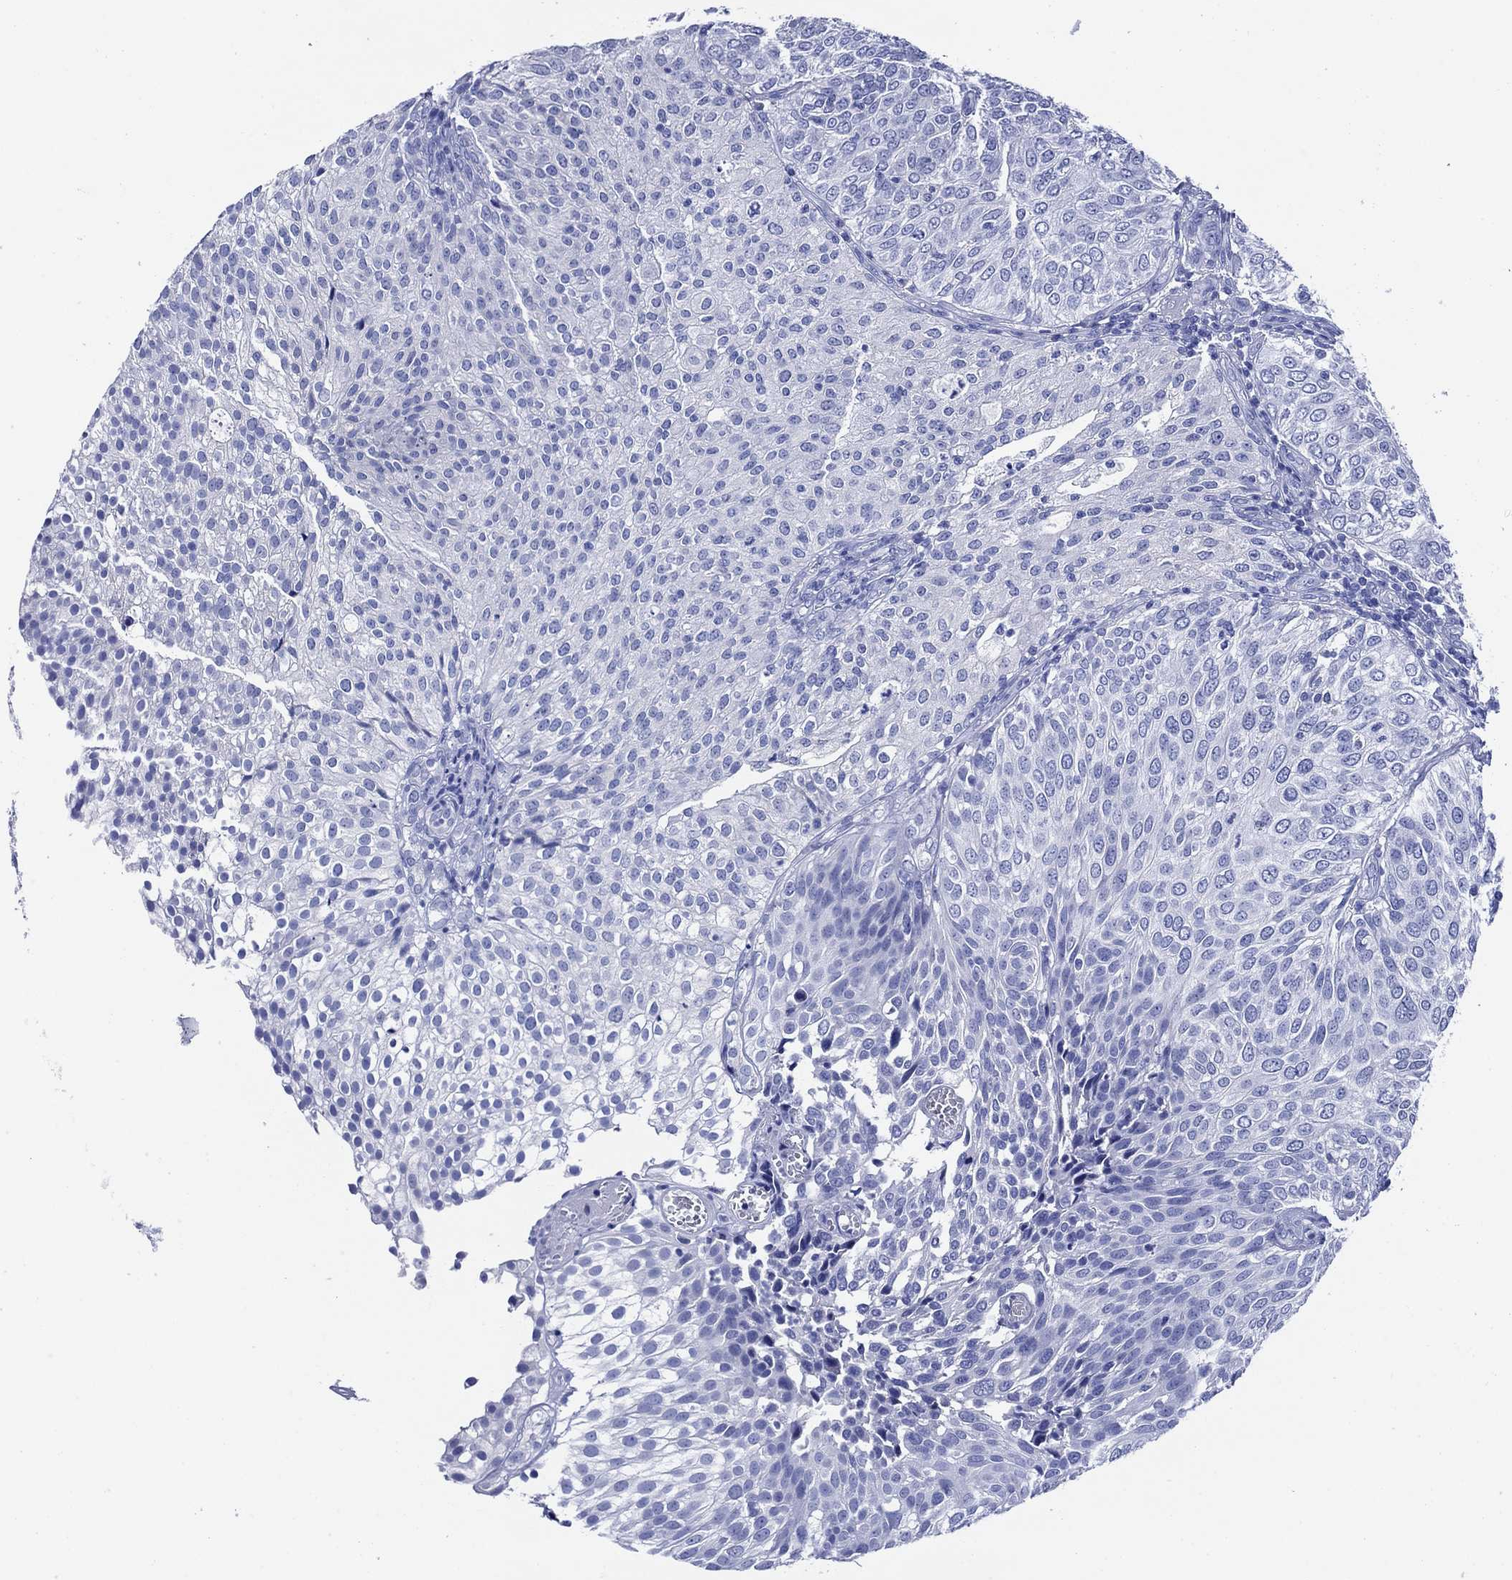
{"staining": {"intensity": "negative", "quantity": "none", "location": "none"}, "tissue": "urothelial cancer", "cell_type": "Tumor cells", "image_type": "cancer", "snomed": [{"axis": "morphology", "description": "Urothelial carcinoma, High grade"}, {"axis": "topography", "description": "Urinary bladder"}], "caption": "This histopathology image is of urothelial cancer stained with immunohistochemistry to label a protein in brown with the nuclei are counter-stained blue. There is no expression in tumor cells.", "gene": "GIP", "patient": {"sex": "female", "age": 79}}